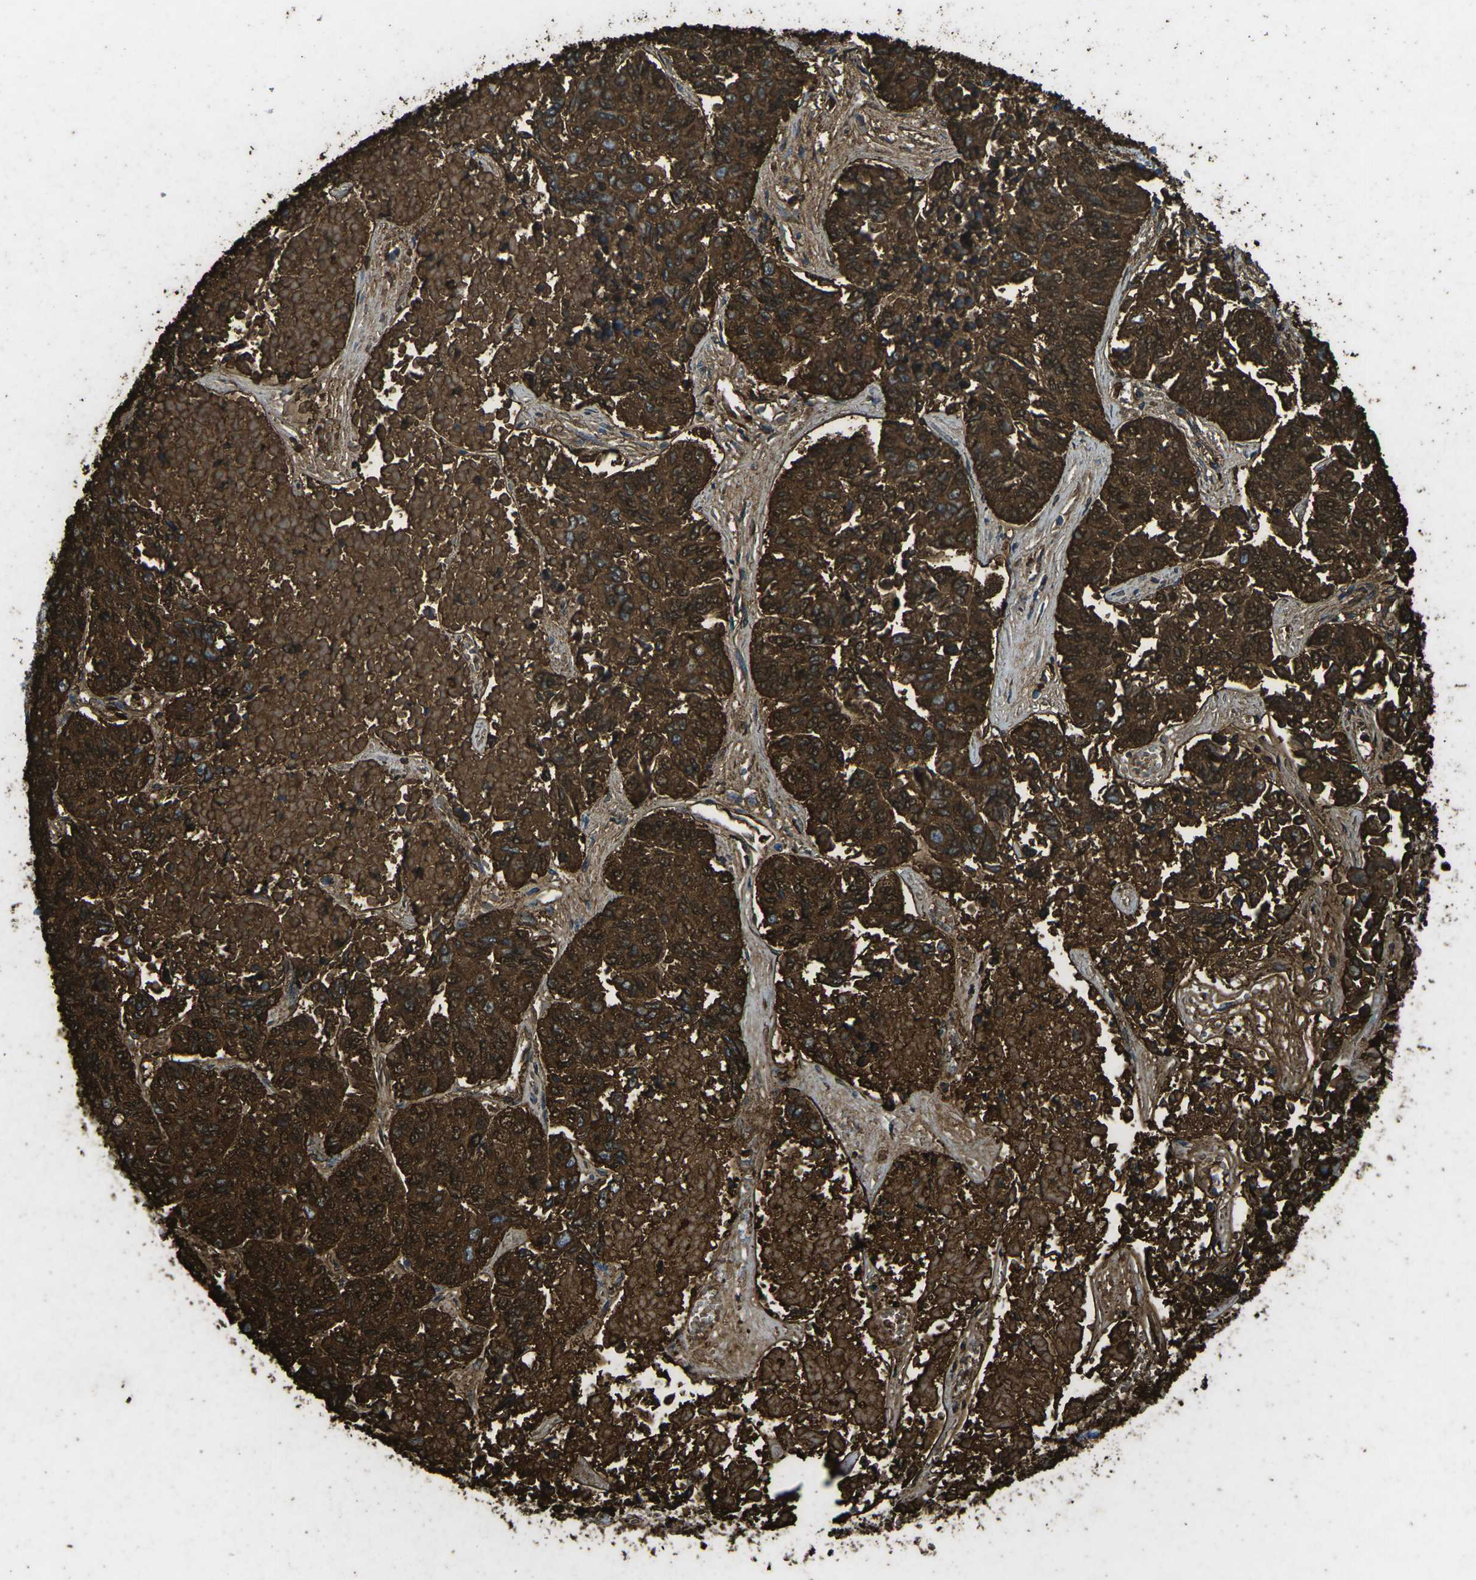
{"staining": {"intensity": "strong", "quantity": ">75%", "location": "cytoplasmic/membranous"}, "tissue": "lung cancer", "cell_type": "Tumor cells", "image_type": "cancer", "snomed": [{"axis": "morphology", "description": "Adenocarcinoma, NOS"}, {"axis": "topography", "description": "Lung"}], "caption": "Lung cancer (adenocarcinoma) tissue displays strong cytoplasmic/membranous expression in about >75% of tumor cells, visualized by immunohistochemistry. Using DAB (3,3'-diaminobenzidine) (brown) and hematoxylin (blue) stains, captured at high magnification using brightfield microscopy.", "gene": "CTAGE1", "patient": {"sex": "male", "age": 84}}